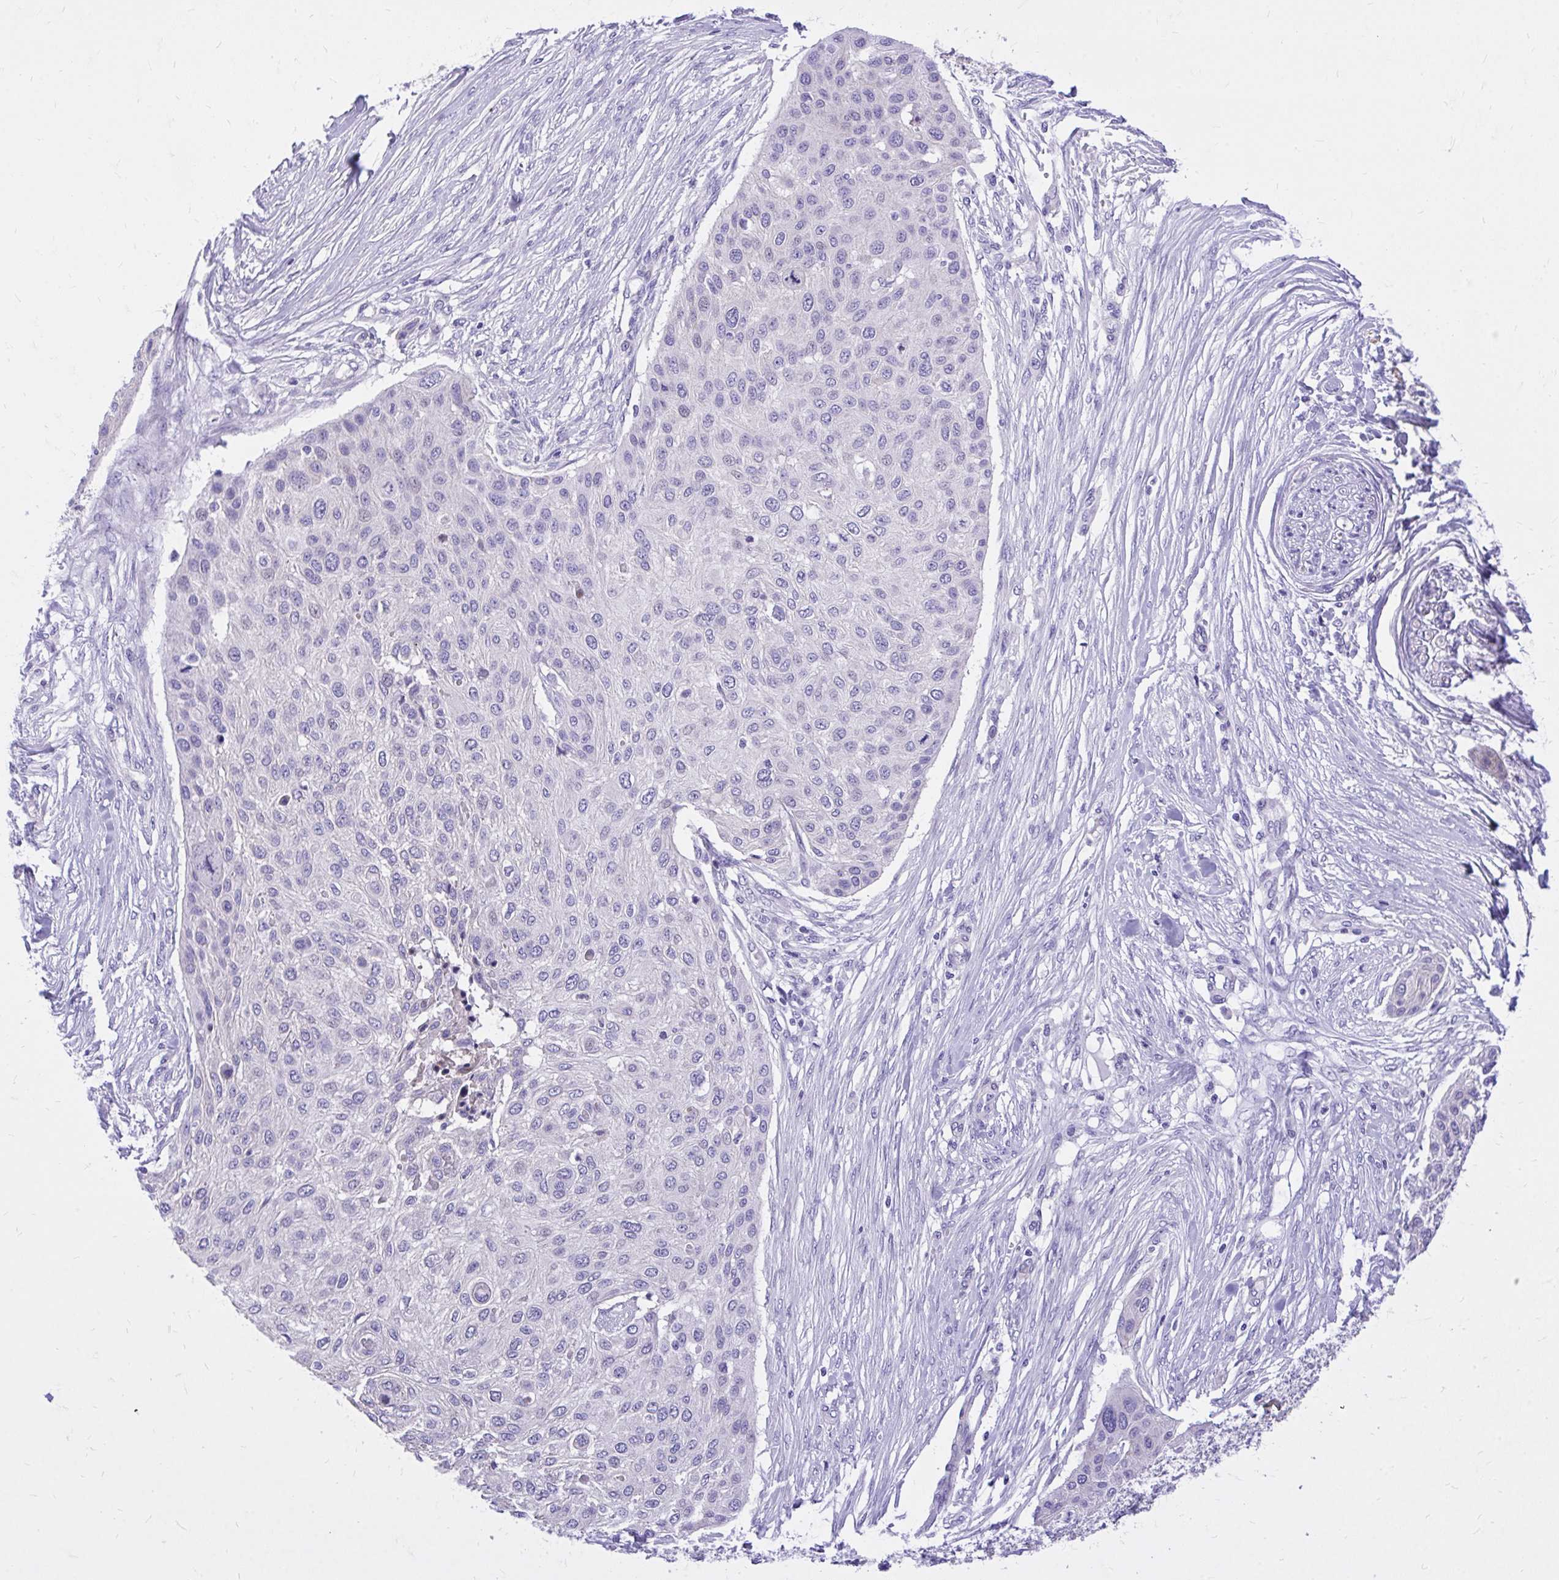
{"staining": {"intensity": "weak", "quantity": "<25%", "location": "cytoplasmic/membranous"}, "tissue": "skin cancer", "cell_type": "Tumor cells", "image_type": "cancer", "snomed": [{"axis": "morphology", "description": "Squamous cell carcinoma, NOS"}, {"axis": "topography", "description": "Skin"}], "caption": "Skin squamous cell carcinoma stained for a protein using immunohistochemistry (IHC) reveals no positivity tumor cells.", "gene": "ADAMTSL1", "patient": {"sex": "female", "age": 87}}